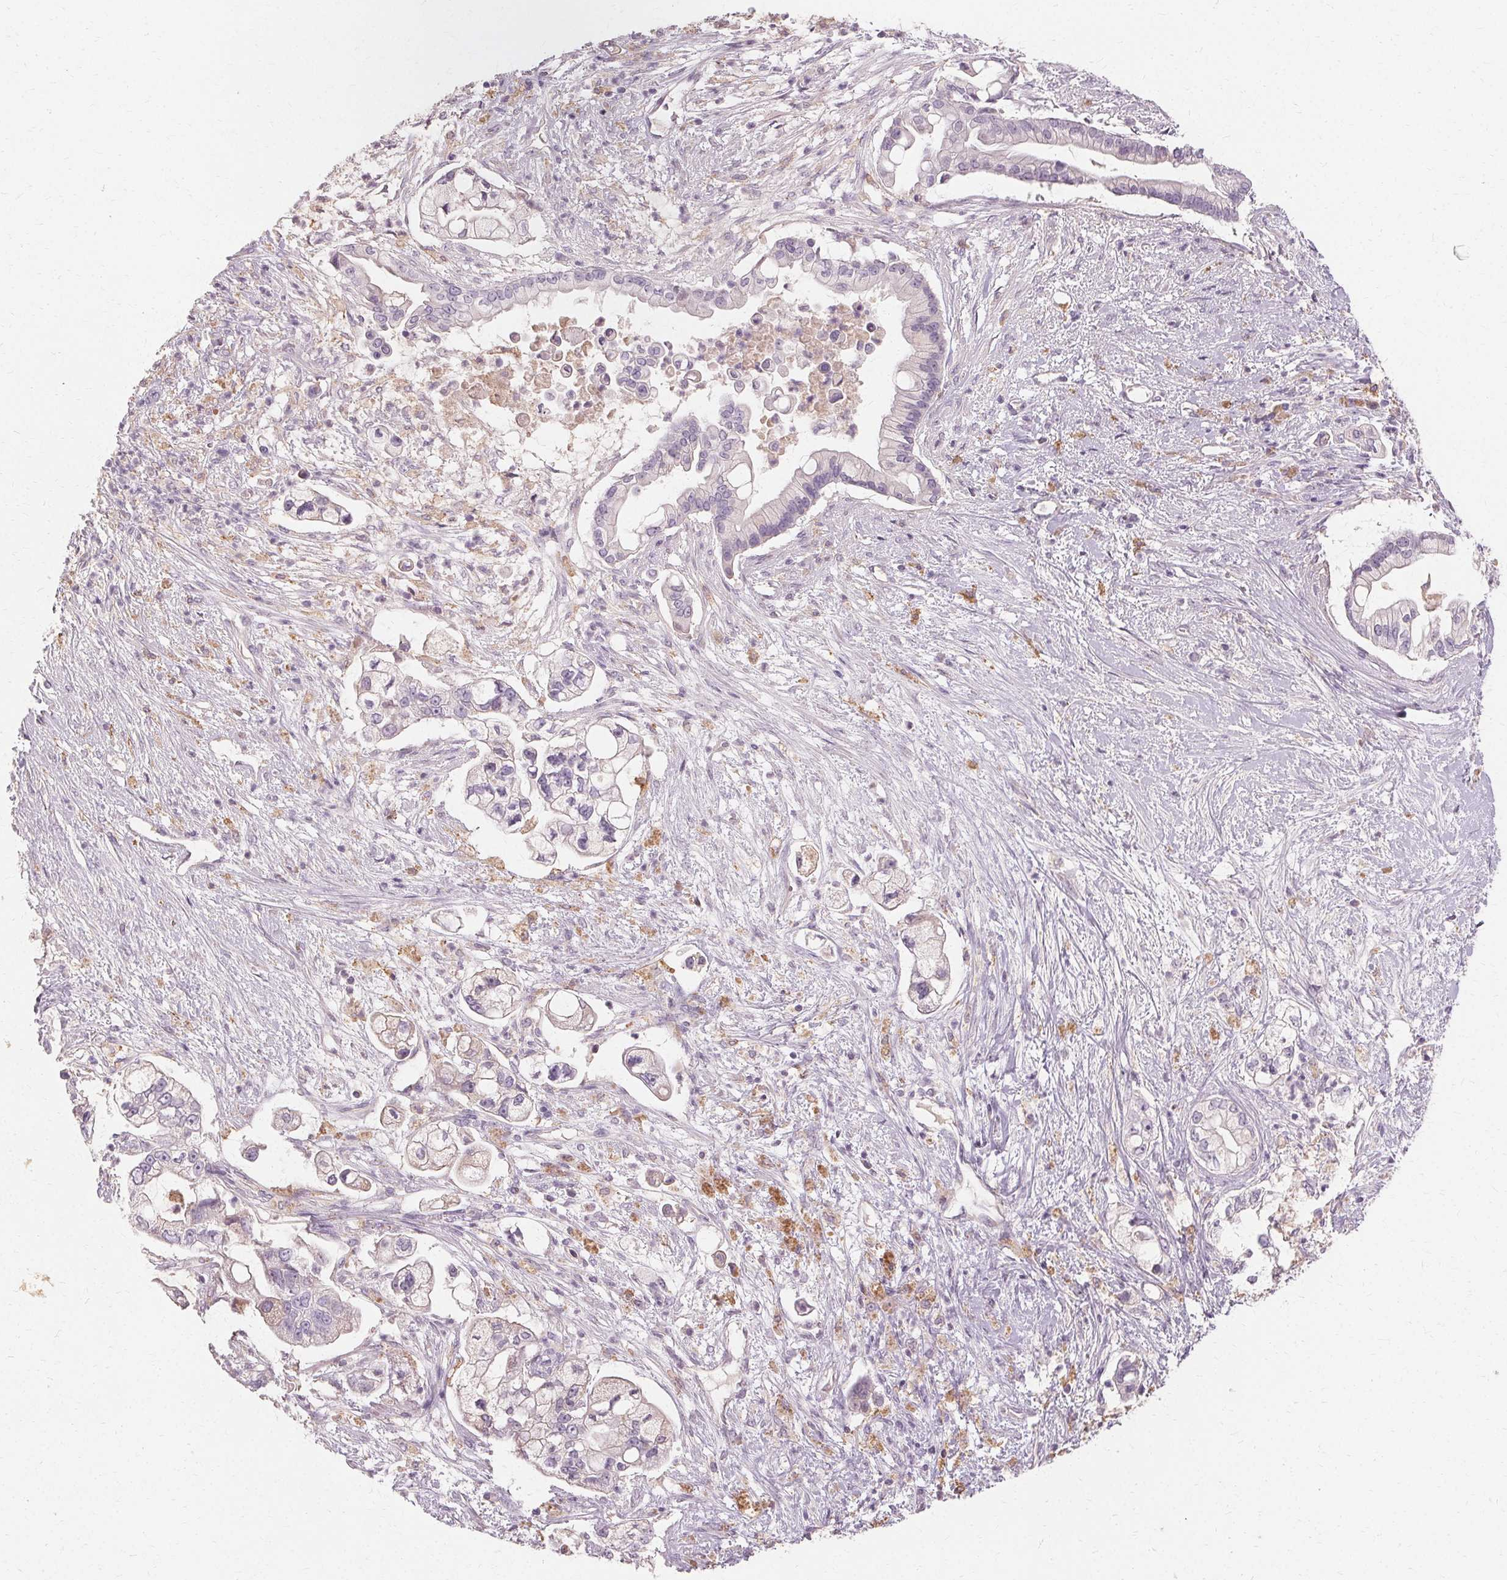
{"staining": {"intensity": "negative", "quantity": "none", "location": "none"}, "tissue": "pancreatic cancer", "cell_type": "Tumor cells", "image_type": "cancer", "snomed": [{"axis": "morphology", "description": "Adenocarcinoma, NOS"}, {"axis": "topography", "description": "Pancreas"}], "caption": "Image shows no protein staining in tumor cells of pancreatic adenocarcinoma tissue.", "gene": "IFNGR1", "patient": {"sex": "female", "age": 69}}